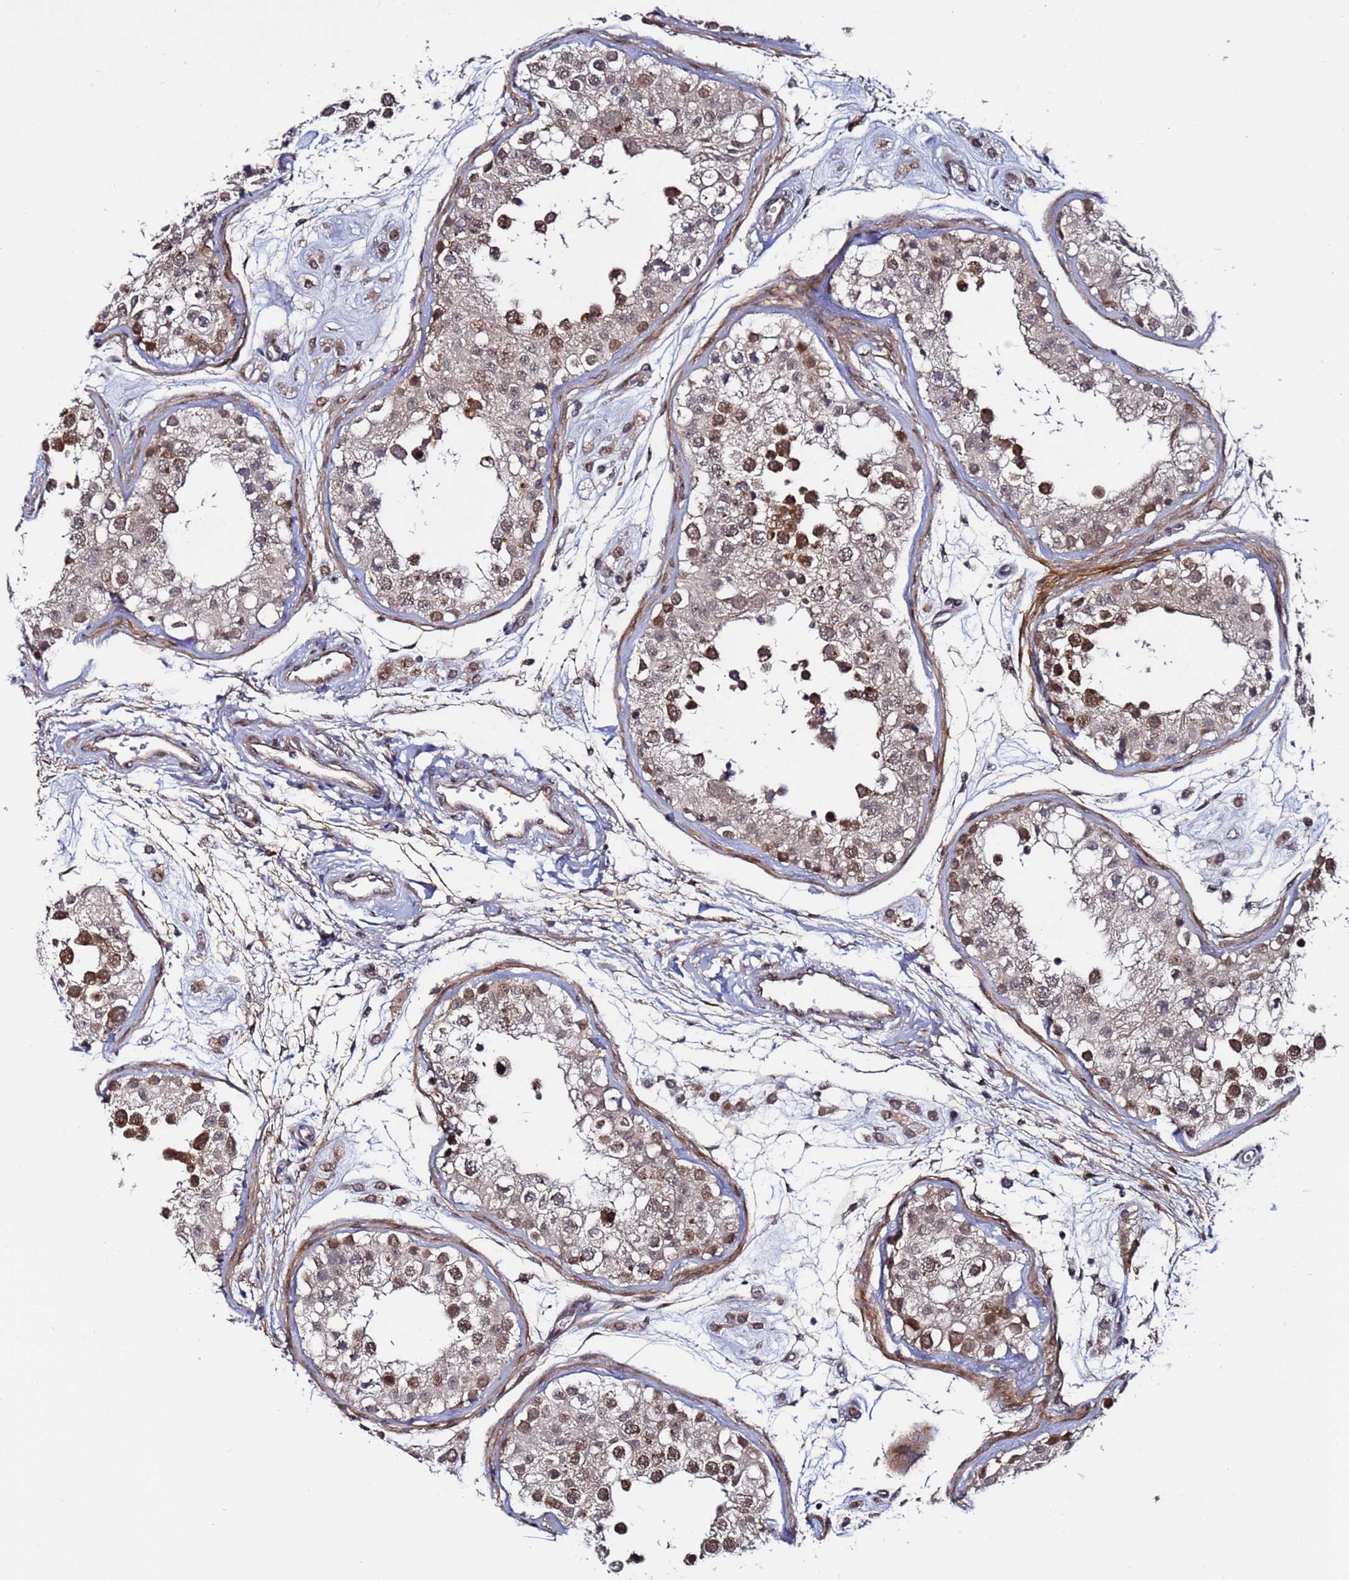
{"staining": {"intensity": "moderate", "quantity": ">75%", "location": "cytoplasmic/membranous,nuclear"}, "tissue": "testis", "cell_type": "Cells in seminiferous ducts", "image_type": "normal", "snomed": [{"axis": "morphology", "description": "Normal tissue, NOS"}, {"axis": "morphology", "description": "Adenocarcinoma, metastatic, NOS"}, {"axis": "topography", "description": "Testis"}], "caption": "Testis stained with immunohistochemistry (IHC) displays moderate cytoplasmic/membranous,nuclear positivity in approximately >75% of cells in seminiferous ducts.", "gene": "POLR2D", "patient": {"sex": "male", "age": 26}}